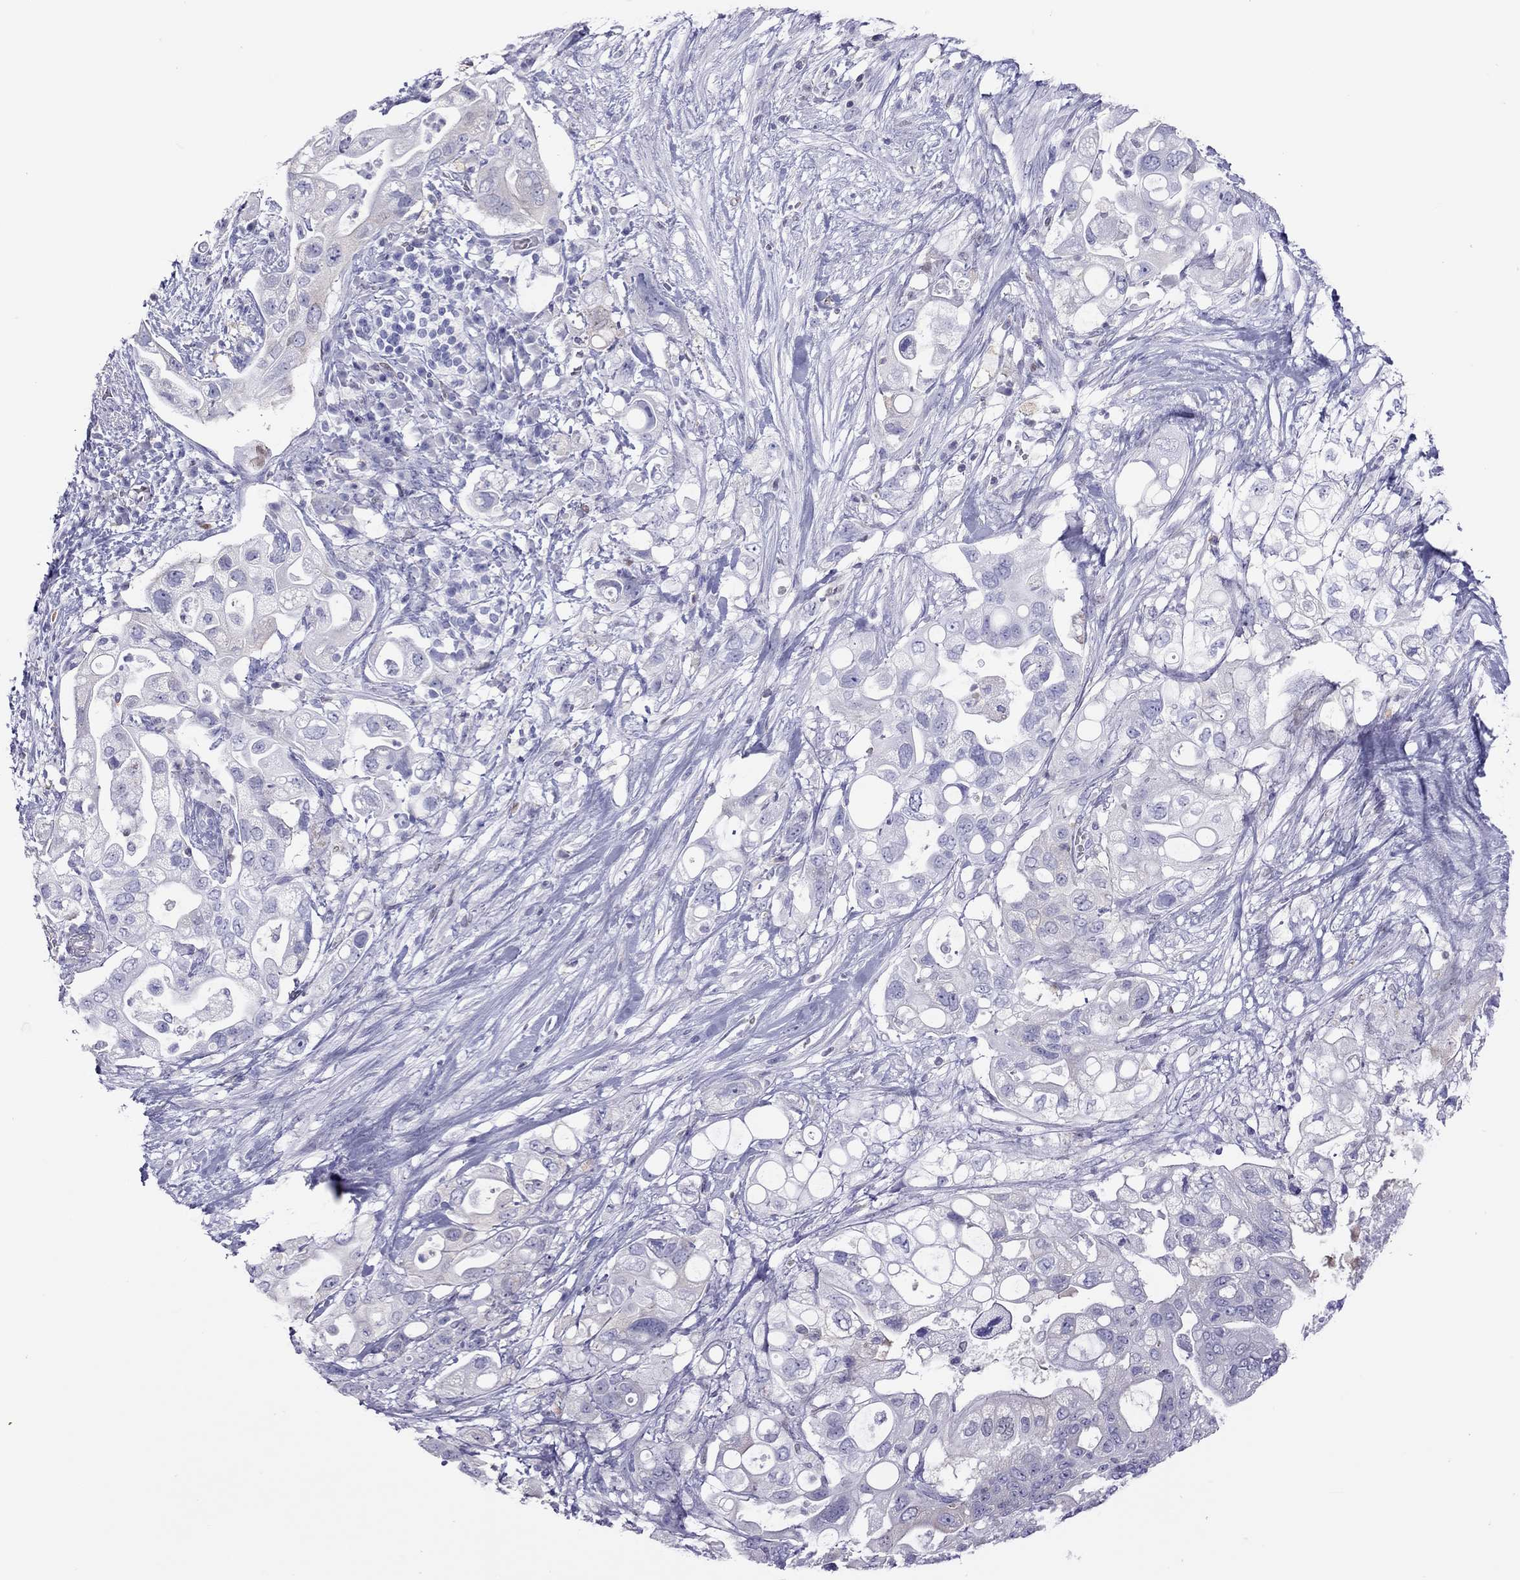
{"staining": {"intensity": "negative", "quantity": "none", "location": "none"}, "tissue": "pancreatic cancer", "cell_type": "Tumor cells", "image_type": "cancer", "snomed": [{"axis": "morphology", "description": "Adenocarcinoma, NOS"}, {"axis": "topography", "description": "Pancreas"}], "caption": "IHC histopathology image of human adenocarcinoma (pancreatic) stained for a protein (brown), which displays no staining in tumor cells.", "gene": "STAG3", "patient": {"sex": "female", "age": 72}}